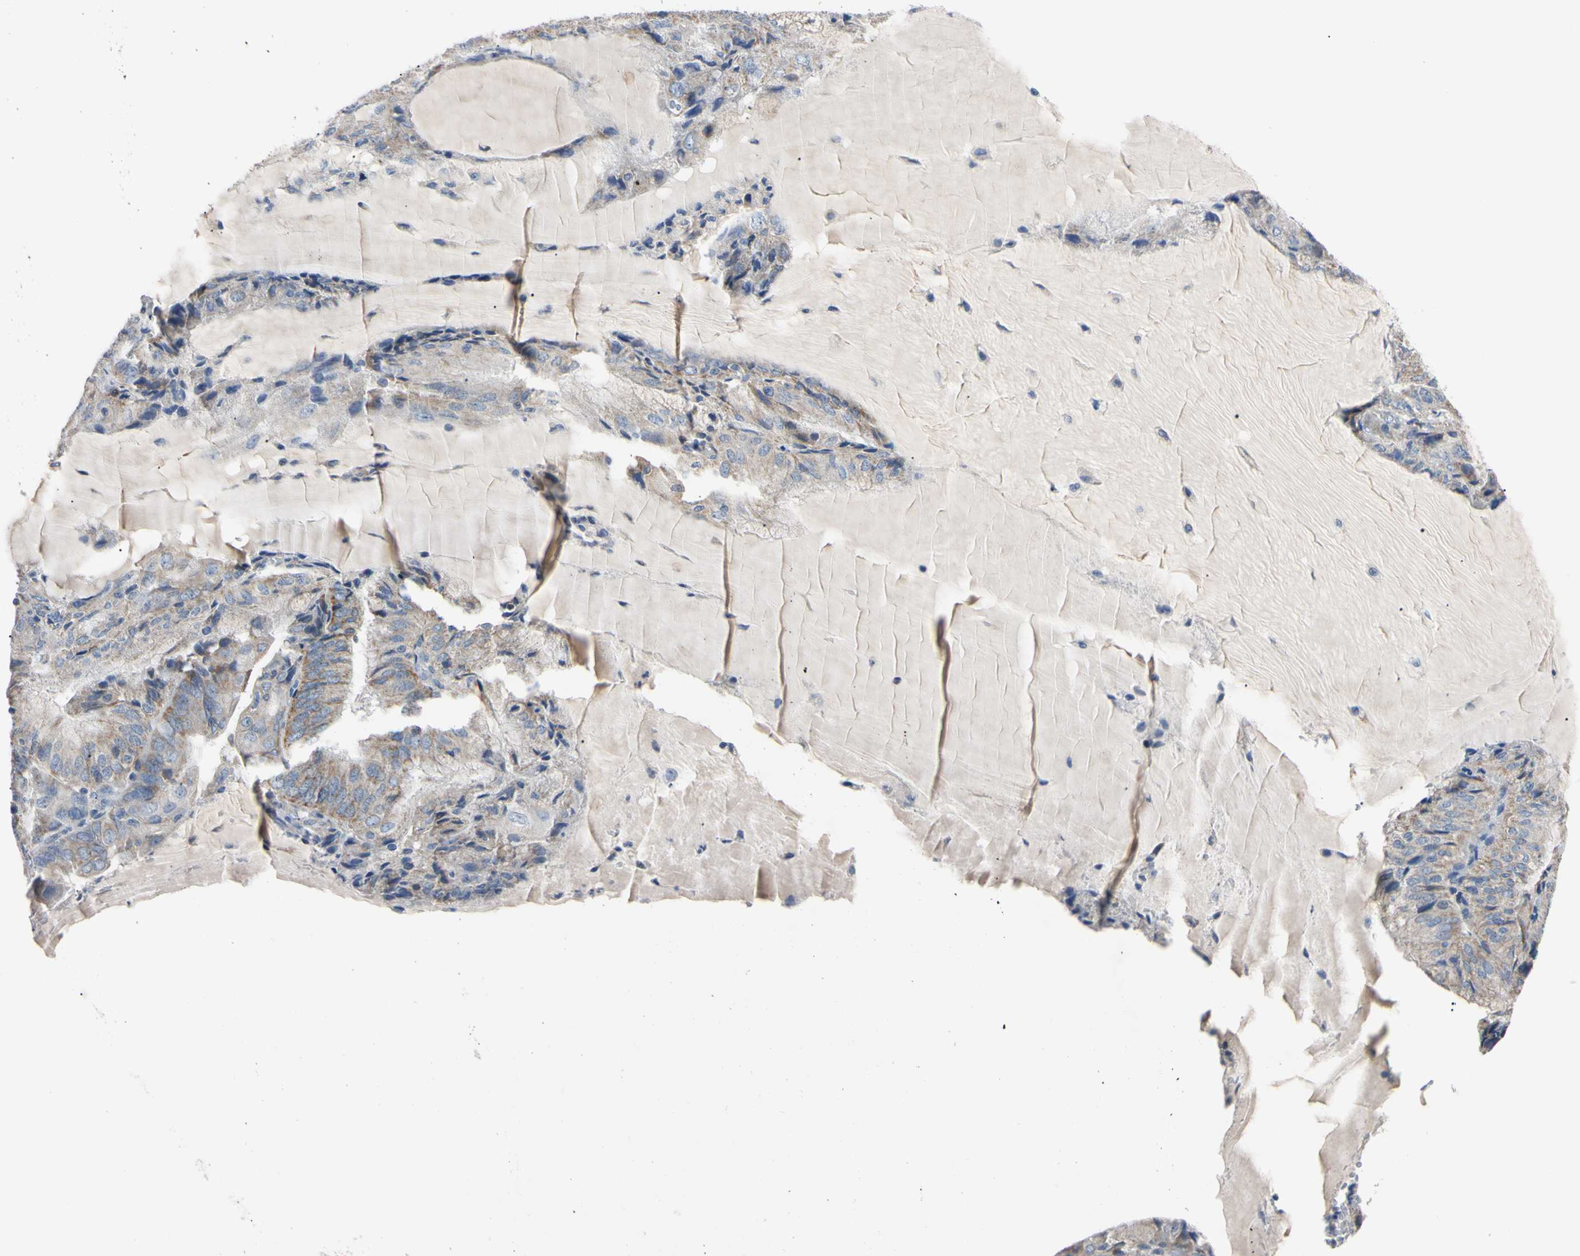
{"staining": {"intensity": "moderate", "quantity": "<25%", "location": "cytoplasmic/membranous"}, "tissue": "endometrial cancer", "cell_type": "Tumor cells", "image_type": "cancer", "snomed": [{"axis": "morphology", "description": "Adenocarcinoma, NOS"}, {"axis": "topography", "description": "Endometrium"}], "caption": "Immunohistochemical staining of adenocarcinoma (endometrial) demonstrates moderate cytoplasmic/membranous protein positivity in about <25% of tumor cells.", "gene": "PNKD", "patient": {"sex": "female", "age": 81}}